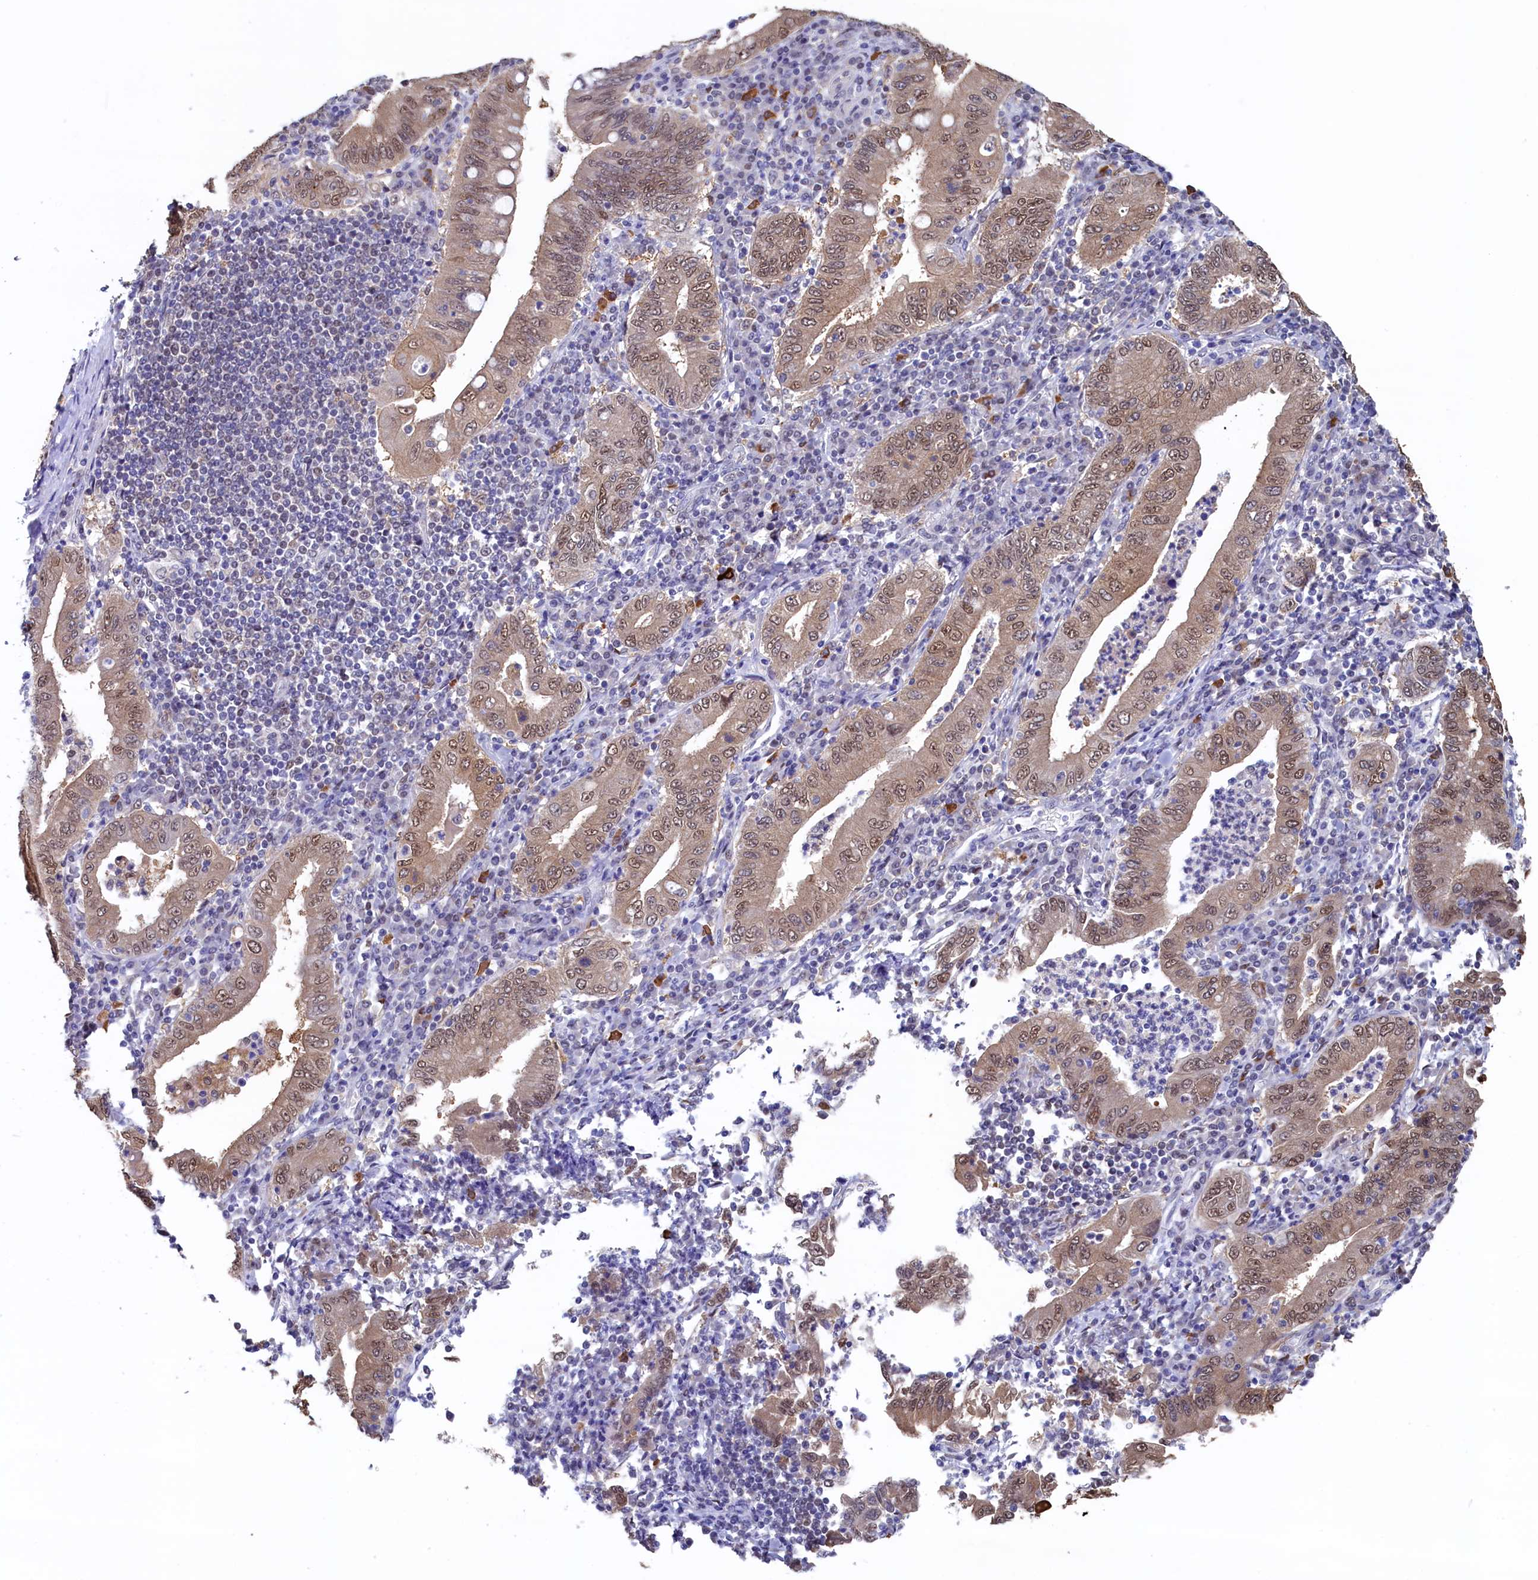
{"staining": {"intensity": "moderate", "quantity": ">75%", "location": "cytoplasmic/membranous,nuclear"}, "tissue": "stomach cancer", "cell_type": "Tumor cells", "image_type": "cancer", "snomed": [{"axis": "morphology", "description": "Normal tissue, NOS"}, {"axis": "morphology", "description": "Adenocarcinoma, NOS"}, {"axis": "topography", "description": "Esophagus"}, {"axis": "topography", "description": "Stomach, upper"}, {"axis": "topography", "description": "Peripheral nerve tissue"}], "caption": "Immunohistochemistry histopathology image of stomach cancer (adenocarcinoma) stained for a protein (brown), which displays medium levels of moderate cytoplasmic/membranous and nuclear staining in about >75% of tumor cells.", "gene": "AHCY", "patient": {"sex": "male", "age": 62}}